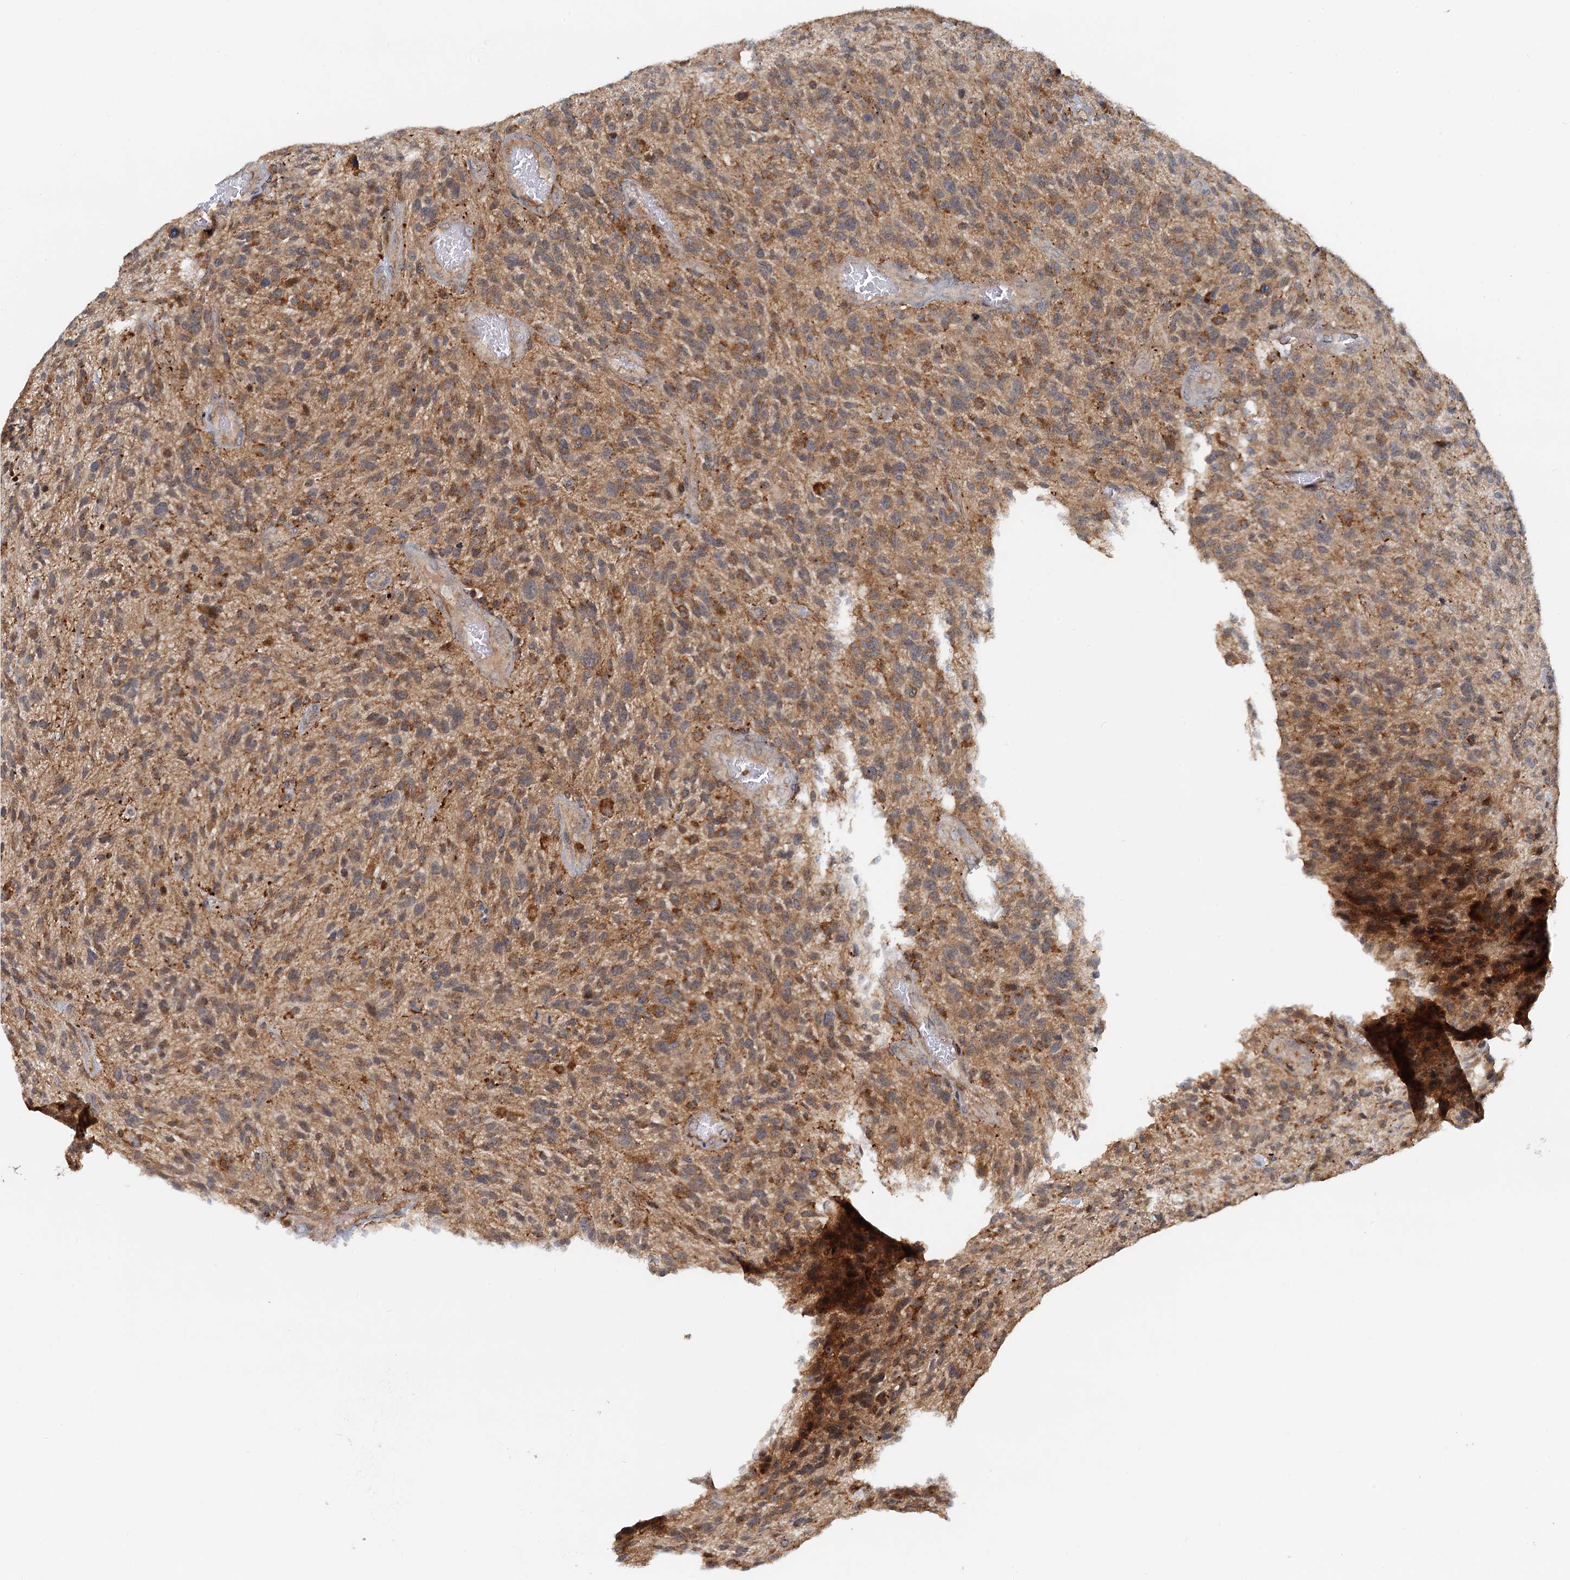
{"staining": {"intensity": "moderate", "quantity": ">75%", "location": "cytoplasmic/membranous"}, "tissue": "glioma", "cell_type": "Tumor cells", "image_type": "cancer", "snomed": [{"axis": "morphology", "description": "Glioma, malignant, High grade"}, {"axis": "topography", "description": "Brain"}], "caption": "Protein expression analysis of human glioma reveals moderate cytoplasmic/membranous staining in approximately >75% of tumor cells.", "gene": "TOLLIP", "patient": {"sex": "male", "age": 47}}